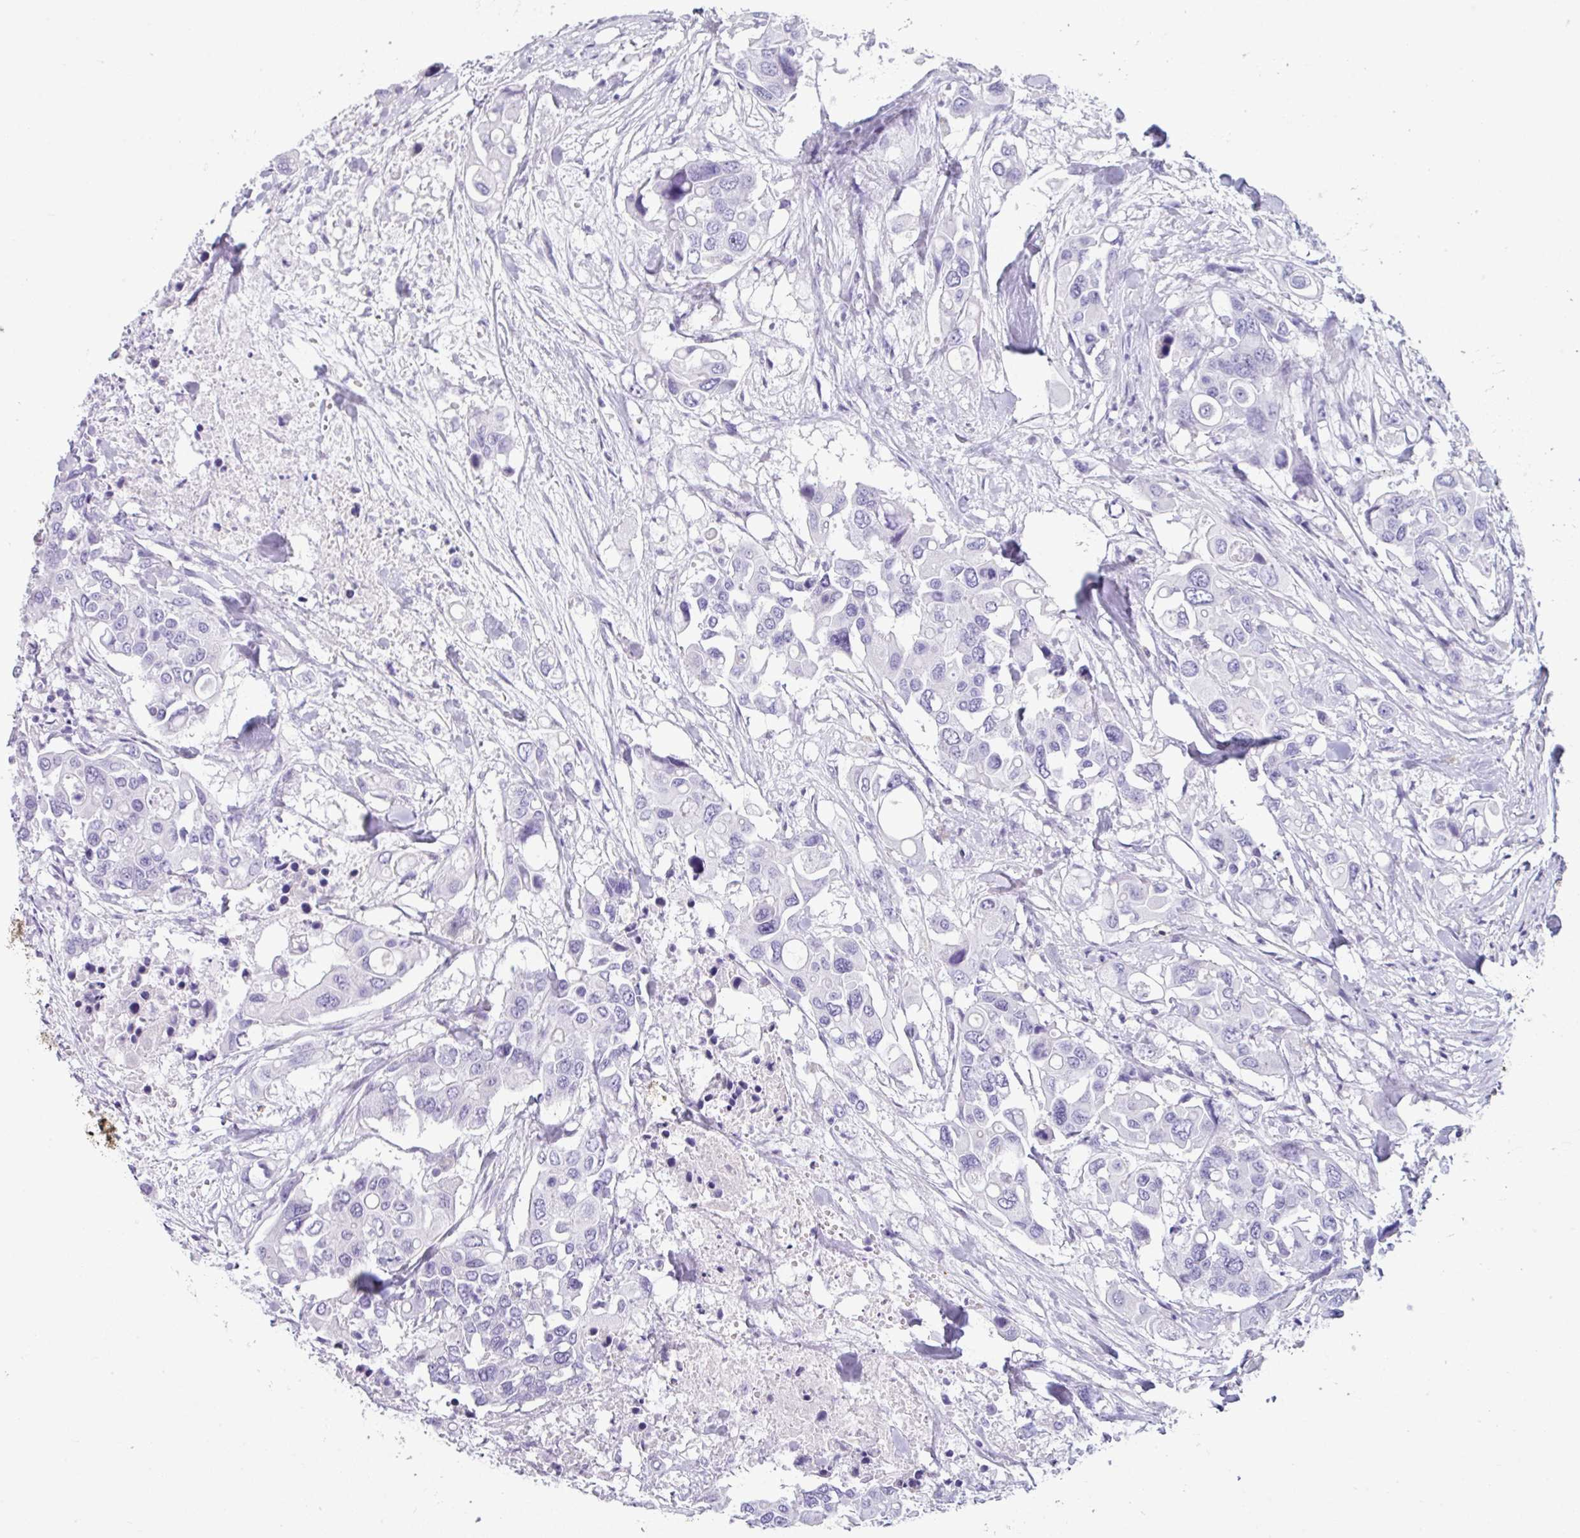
{"staining": {"intensity": "negative", "quantity": "none", "location": "none"}, "tissue": "colorectal cancer", "cell_type": "Tumor cells", "image_type": "cancer", "snomed": [{"axis": "morphology", "description": "Adenocarcinoma, NOS"}, {"axis": "topography", "description": "Colon"}], "caption": "Immunohistochemistry image of neoplastic tissue: colorectal cancer stained with DAB (3,3'-diaminobenzidine) exhibits no significant protein staining in tumor cells.", "gene": "ABCC5", "patient": {"sex": "male", "age": 77}}